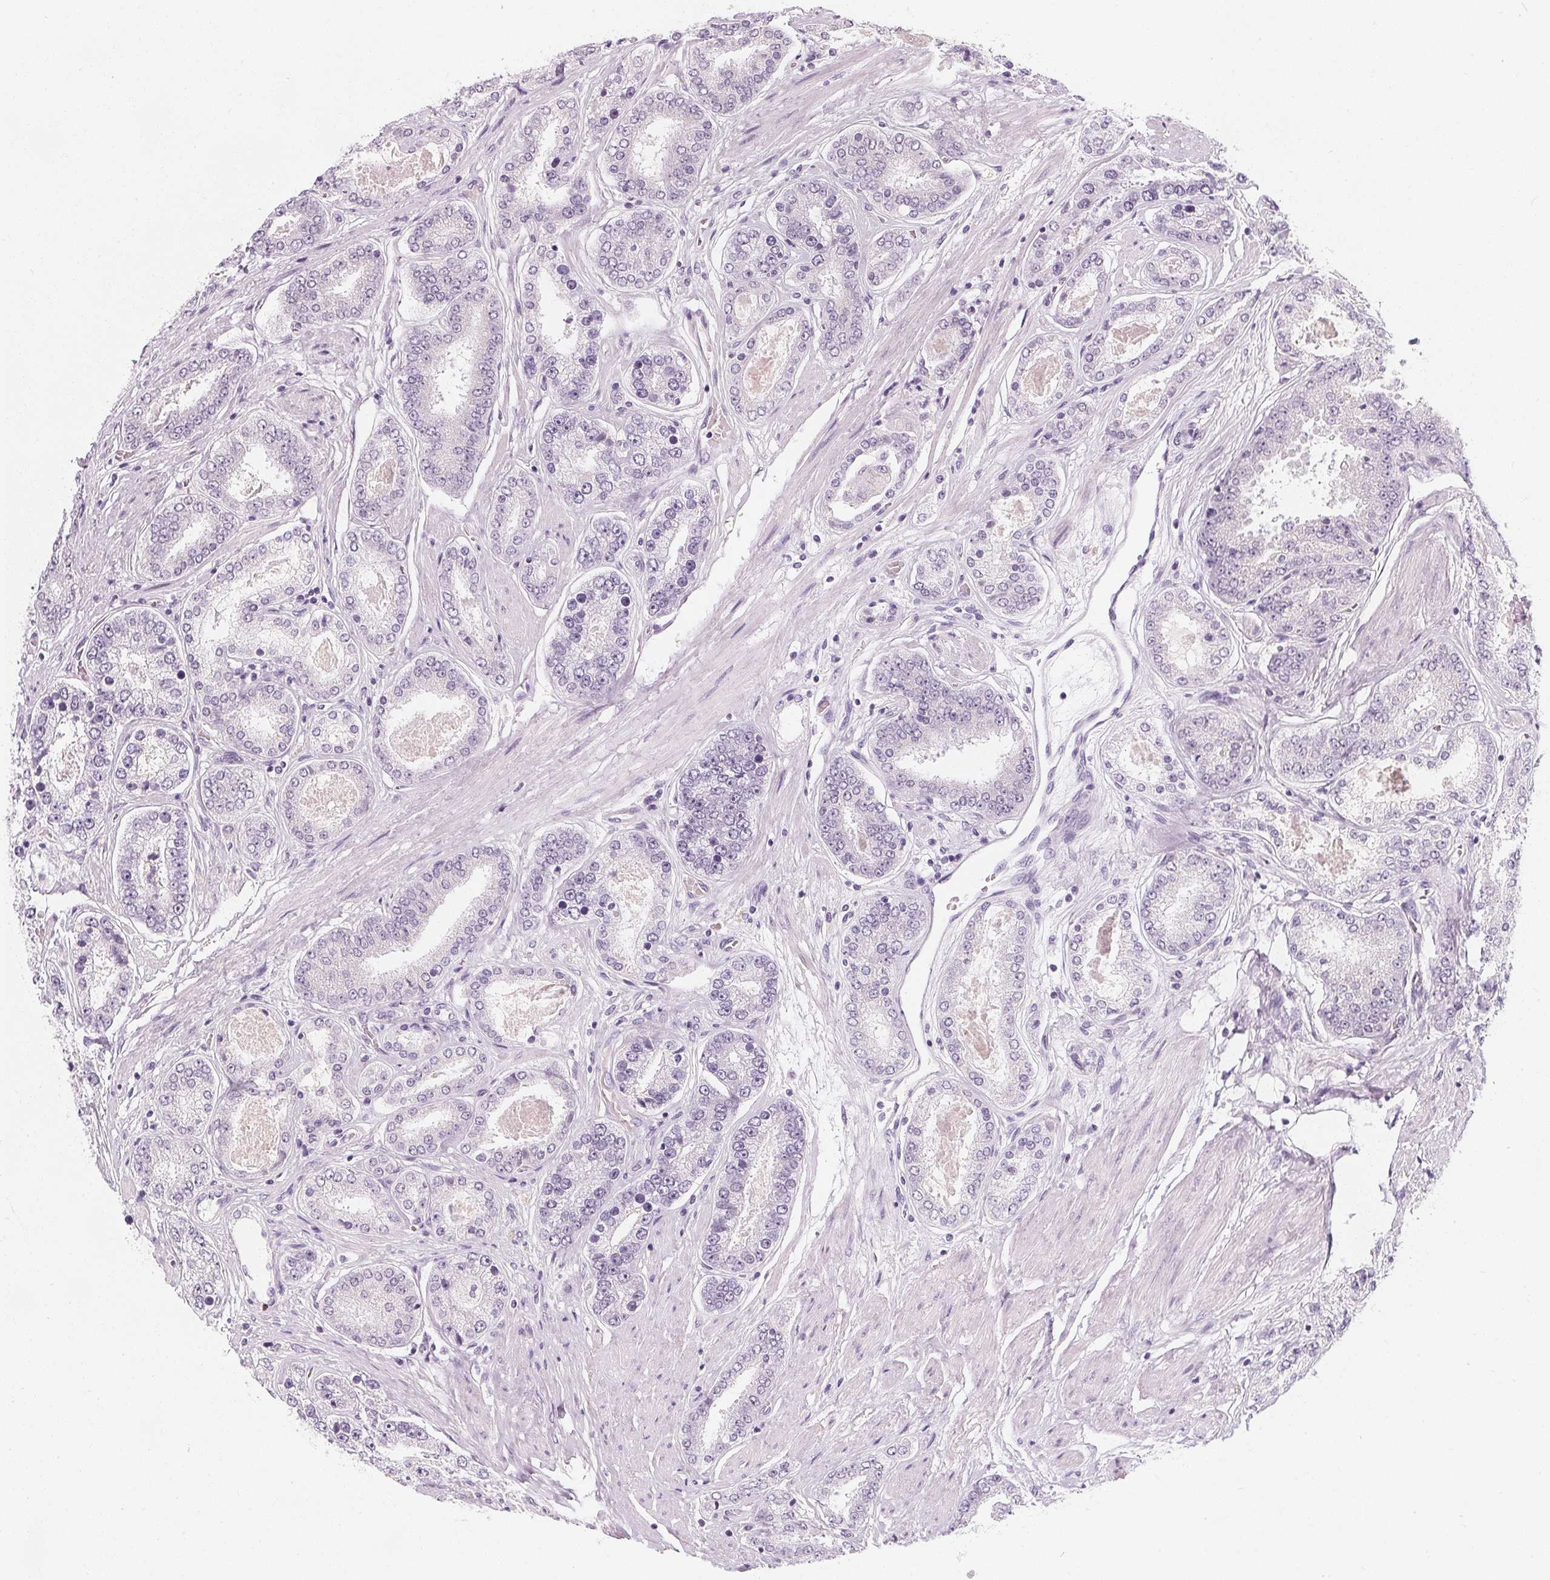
{"staining": {"intensity": "negative", "quantity": "none", "location": "none"}, "tissue": "prostate cancer", "cell_type": "Tumor cells", "image_type": "cancer", "snomed": [{"axis": "morphology", "description": "Adenocarcinoma, High grade"}, {"axis": "topography", "description": "Prostate"}], "caption": "IHC image of human prostate cancer (high-grade adenocarcinoma) stained for a protein (brown), which demonstrates no expression in tumor cells.", "gene": "DBX2", "patient": {"sex": "male", "age": 63}}